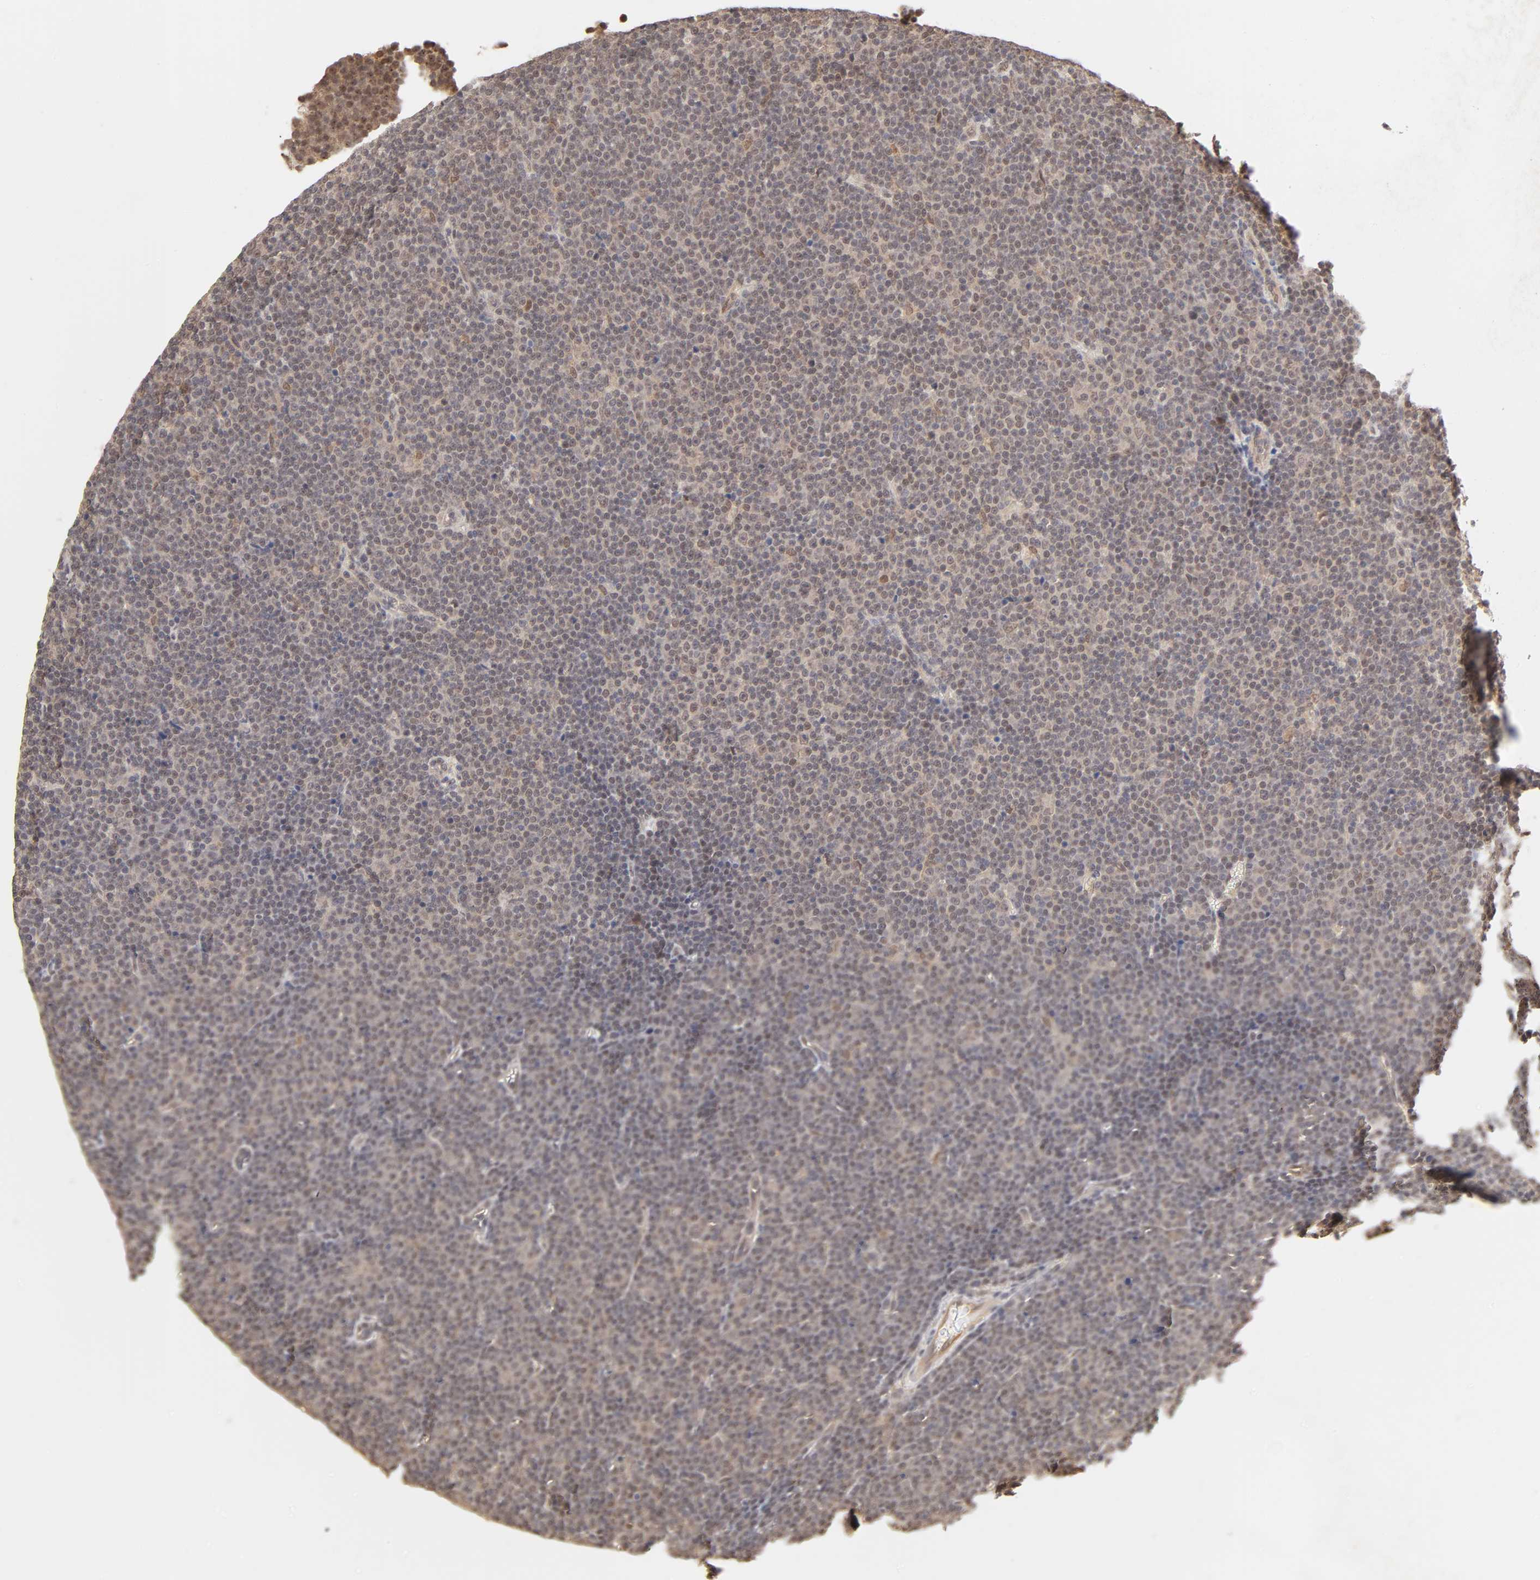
{"staining": {"intensity": "weak", "quantity": "25%-75%", "location": "cytoplasmic/membranous"}, "tissue": "lymphoma", "cell_type": "Tumor cells", "image_type": "cancer", "snomed": [{"axis": "morphology", "description": "Malignant lymphoma, non-Hodgkin's type, Low grade"}, {"axis": "topography", "description": "Lymph node"}], "caption": "Brown immunohistochemical staining in human lymphoma displays weak cytoplasmic/membranous staining in about 25%-75% of tumor cells. Immunohistochemistry (ihc) stains the protein in brown and the nuclei are stained blue.", "gene": "MAPK1", "patient": {"sex": "female", "age": 67}}